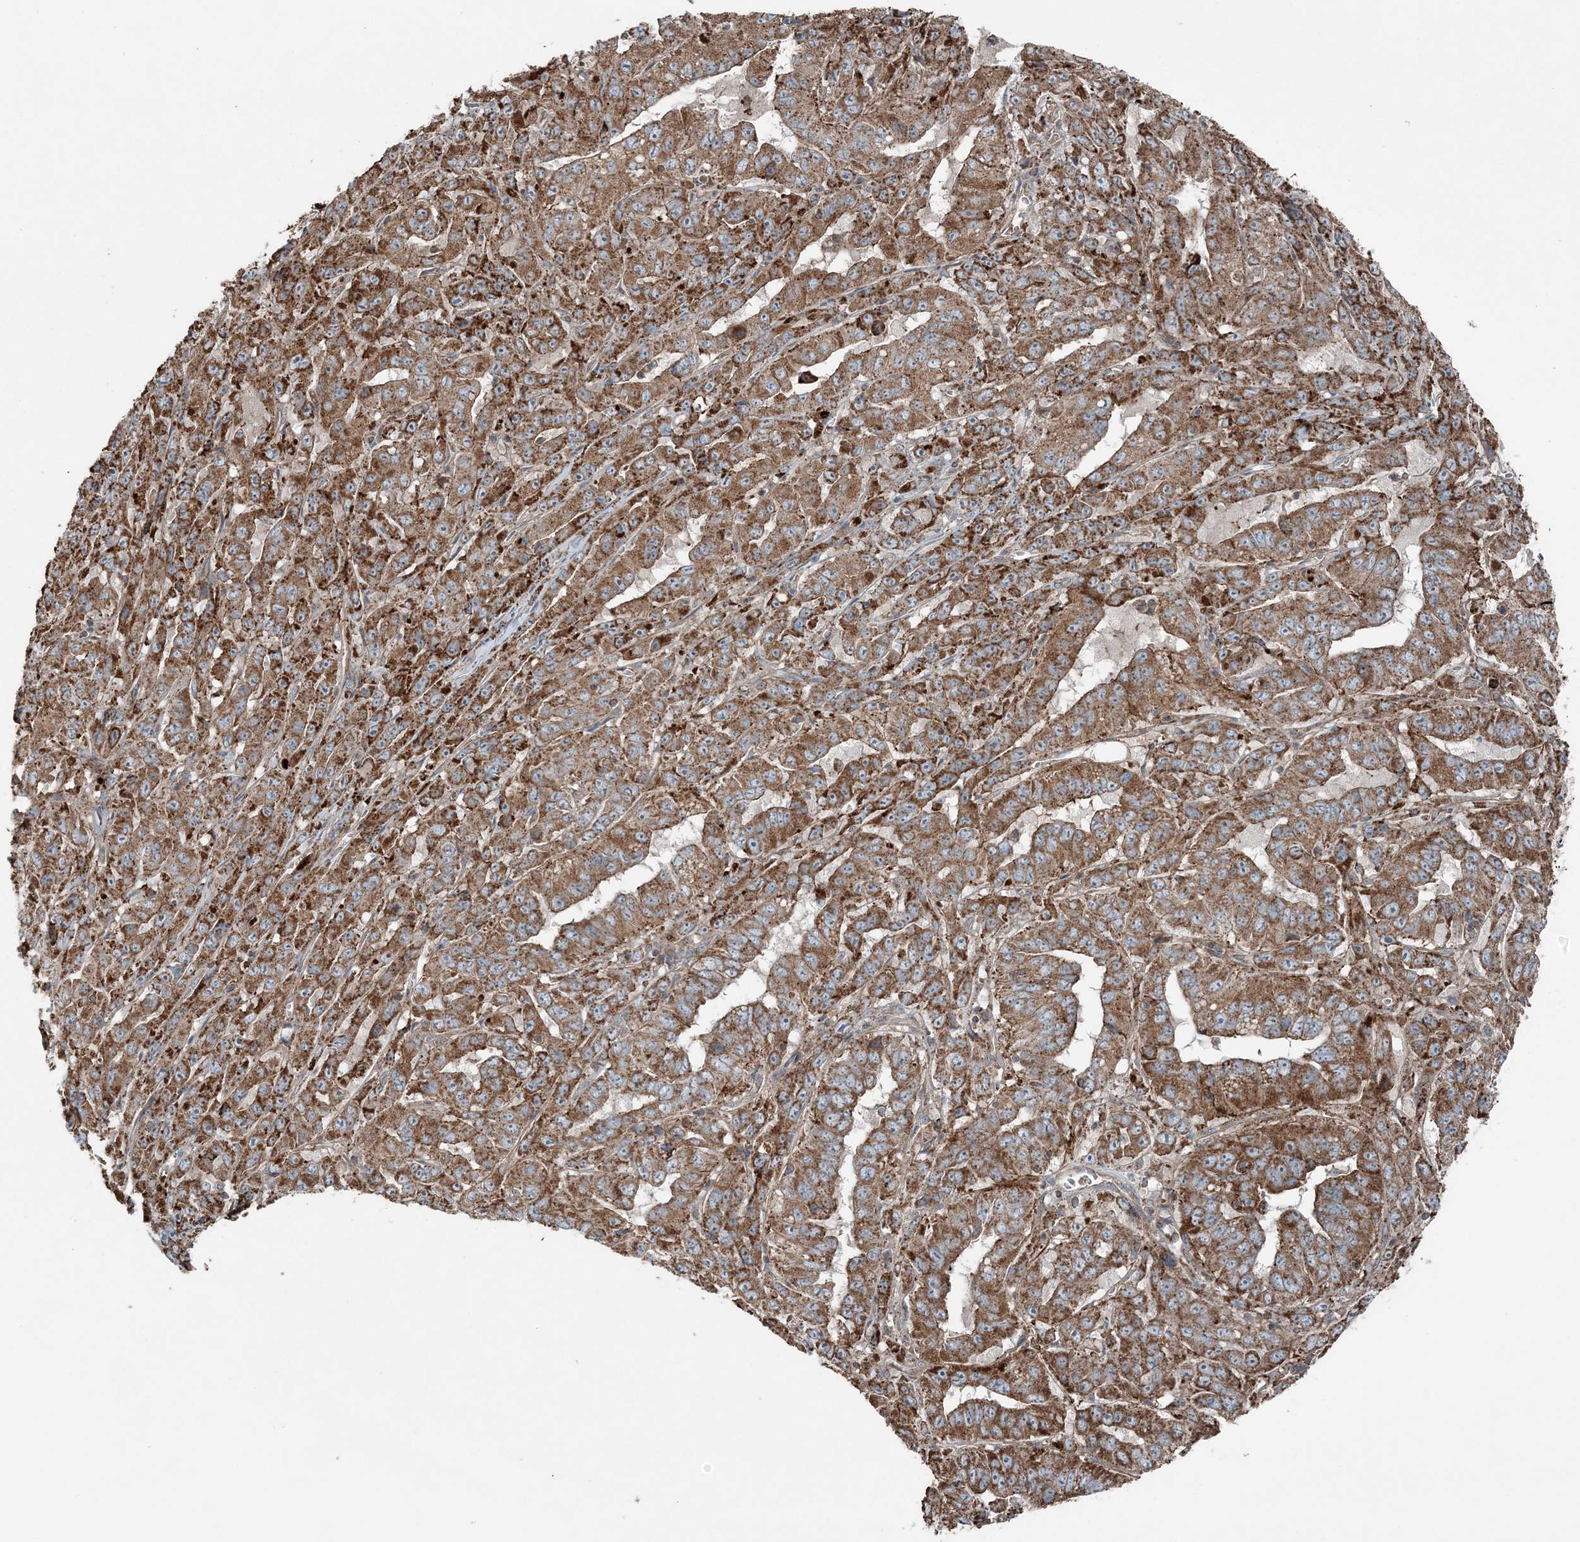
{"staining": {"intensity": "moderate", "quantity": ">75%", "location": "cytoplasmic/membranous"}, "tissue": "pancreatic cancer", "cell_type": "Tumor cells", "image_type": "cancer", "snomed": [{"axis": "morphology", "description": "Adenocarcinoma, NOS"}, {"axis": "topography", "description": "Pancreas"}], "caption": "Pancreatic adenocarcinoma stained with immunohistochemistry exhibits moderate cytoplasmic/membranous positivity in about >75% of tumor cells. Using DAB (brown) and hematoxylin (blue) stains, captured at high magnification using brightfield microscopy.", "gene": "KY", "patient": {"sex": "male", "age": 63}}